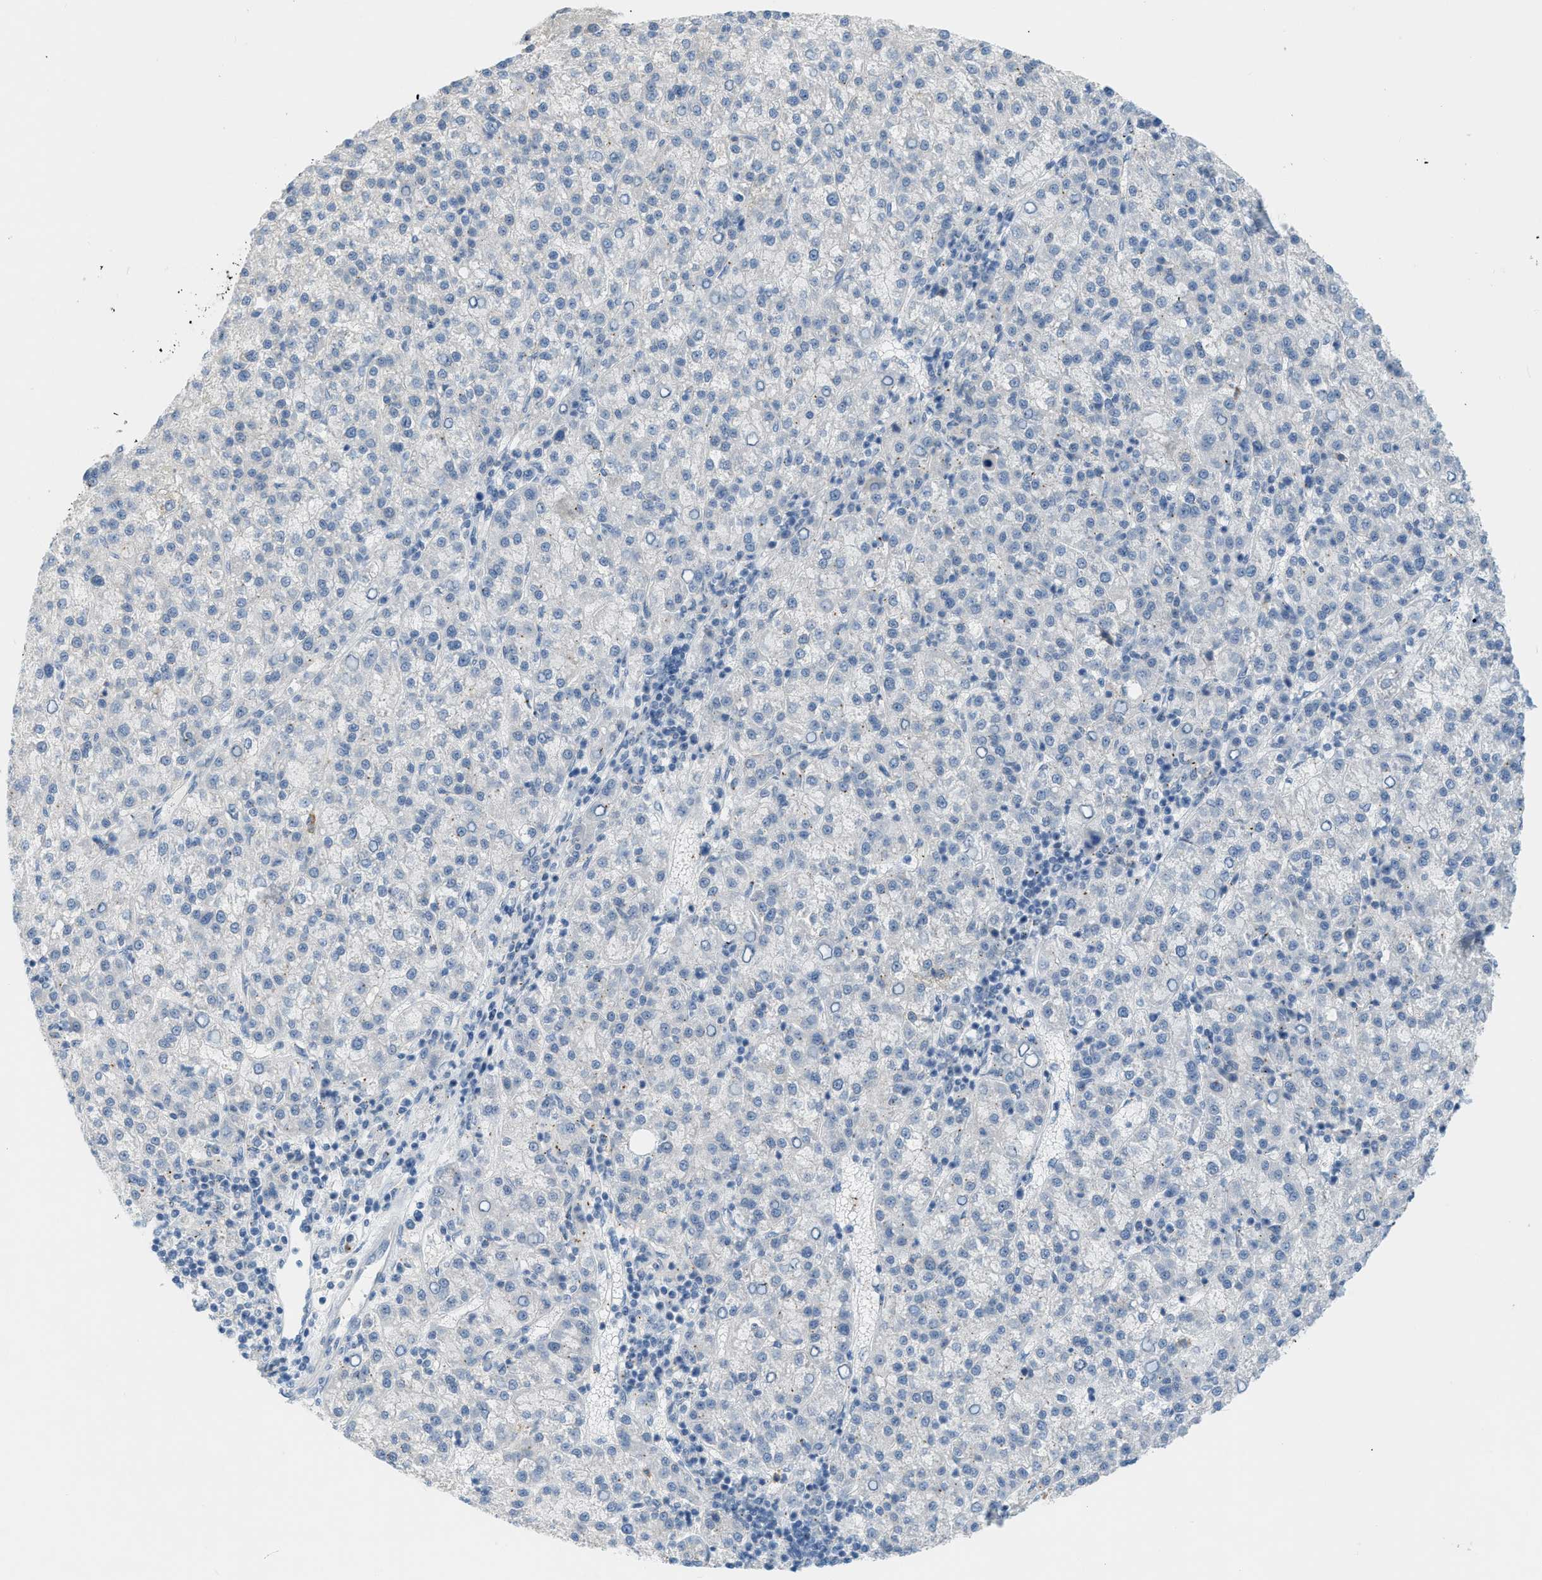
{"staining": {"intensity": "negative", "quantity": "none", "location": "none"}, "tissue": "liver cancer", "cell_type": "Tumor cells", "image_type": "cancer", "snomed": [{"axis": "morphology", "description": "Carcinoma, Hepatocellular, NOS"}, {"axis": "topography", "description": "Liver"}], "caption": "Photomicrograph shows no significant protein positivity in tumor cells of hepatocellular carcinoma (liver).", "gene": "ZNF408", "patient": {"sex": "female", "age": 58}}